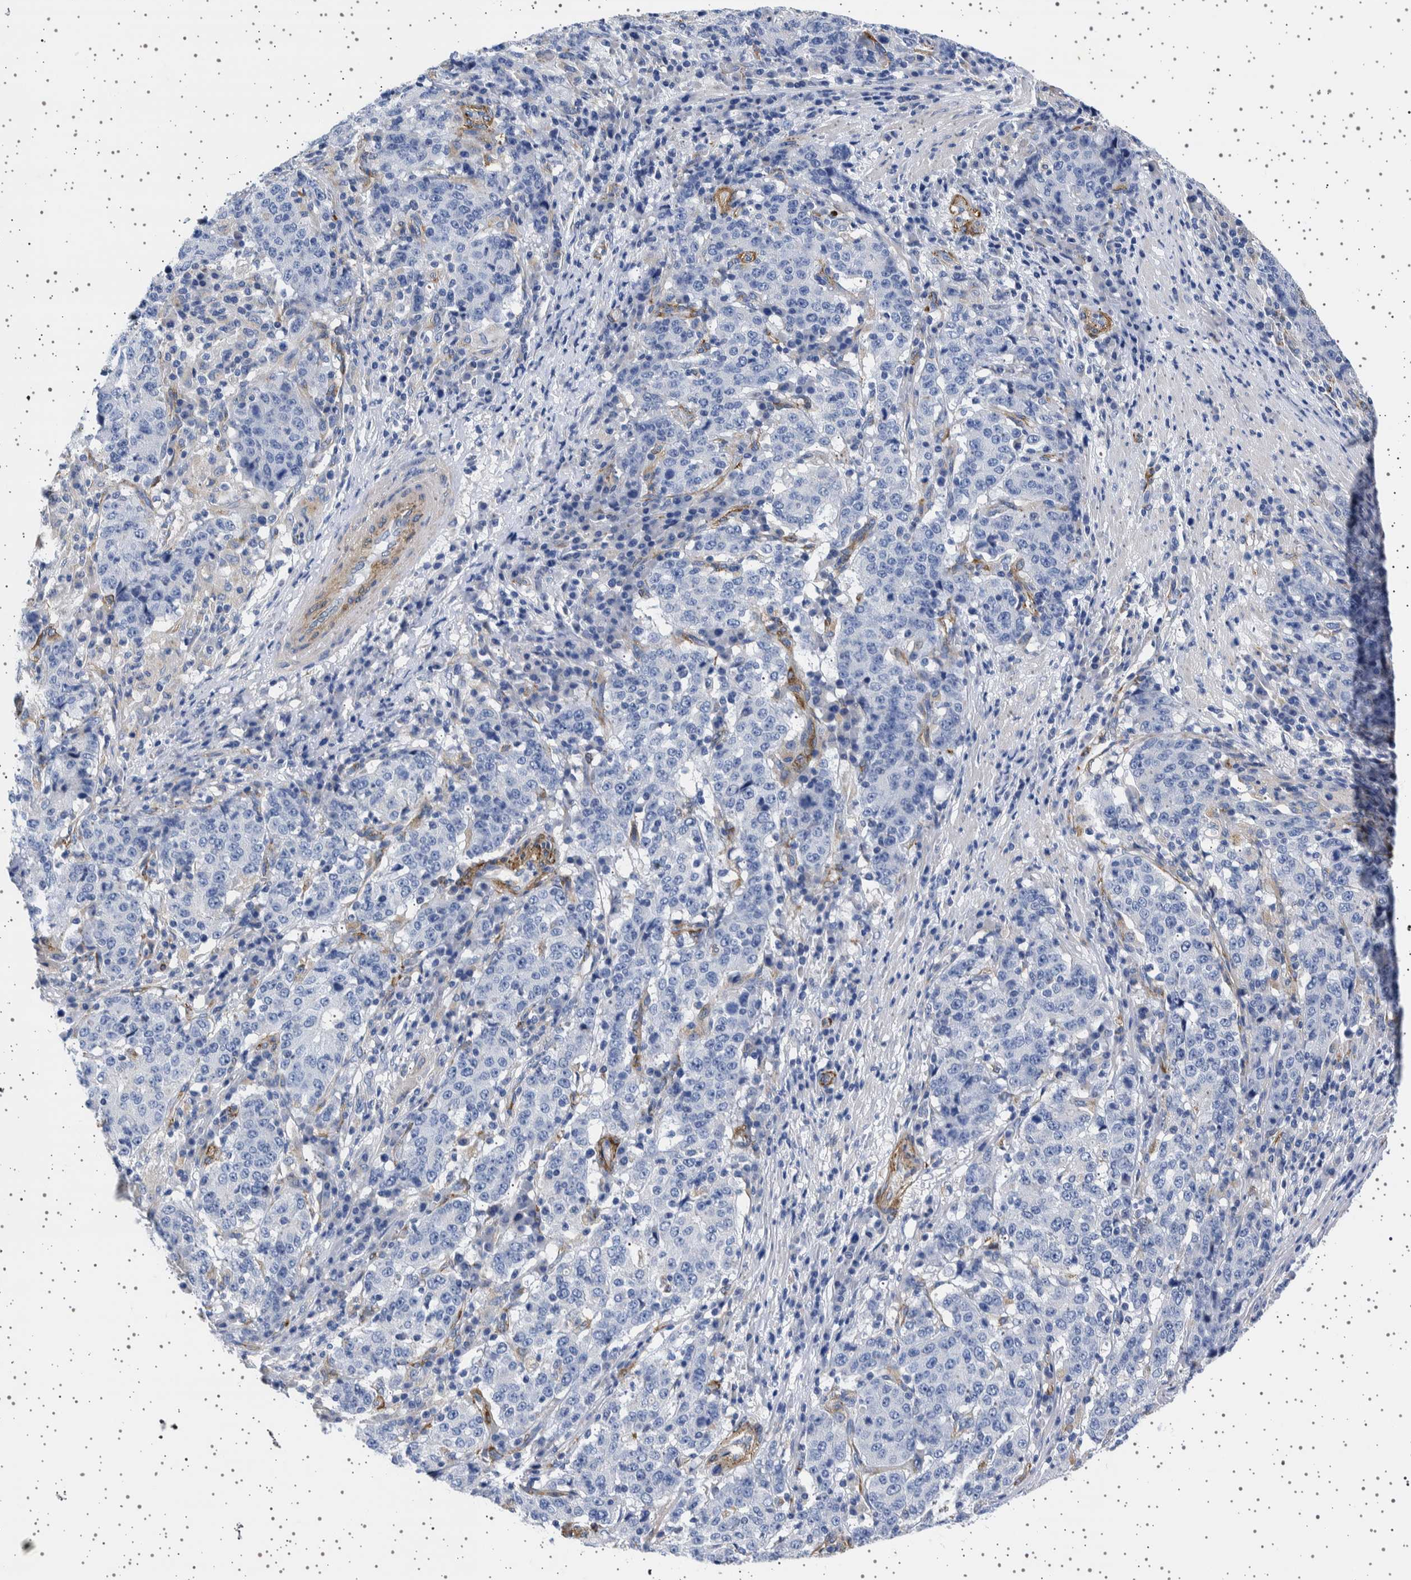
{"staining": {"intensity": "negative", "quantity": "none", "location": "none"}, "tissue": "stomach cancer", "cell_type": "Tumor cells", "image_type": "cancer", "snomed": [{"axis": "morphology", "description": "Adenocarcinoma, NOS"}, {"axis": "topography", "description": "Stomach"}], "caption": "The image reveals no significant positivity in tumor cells of stomach cancer. (DAB immunohistochemistry (IHC) visualized using brightfield microscopy, high magnification).", "gene": "SEPTIN4", "patient": {"sex": "male", "age": 59}}